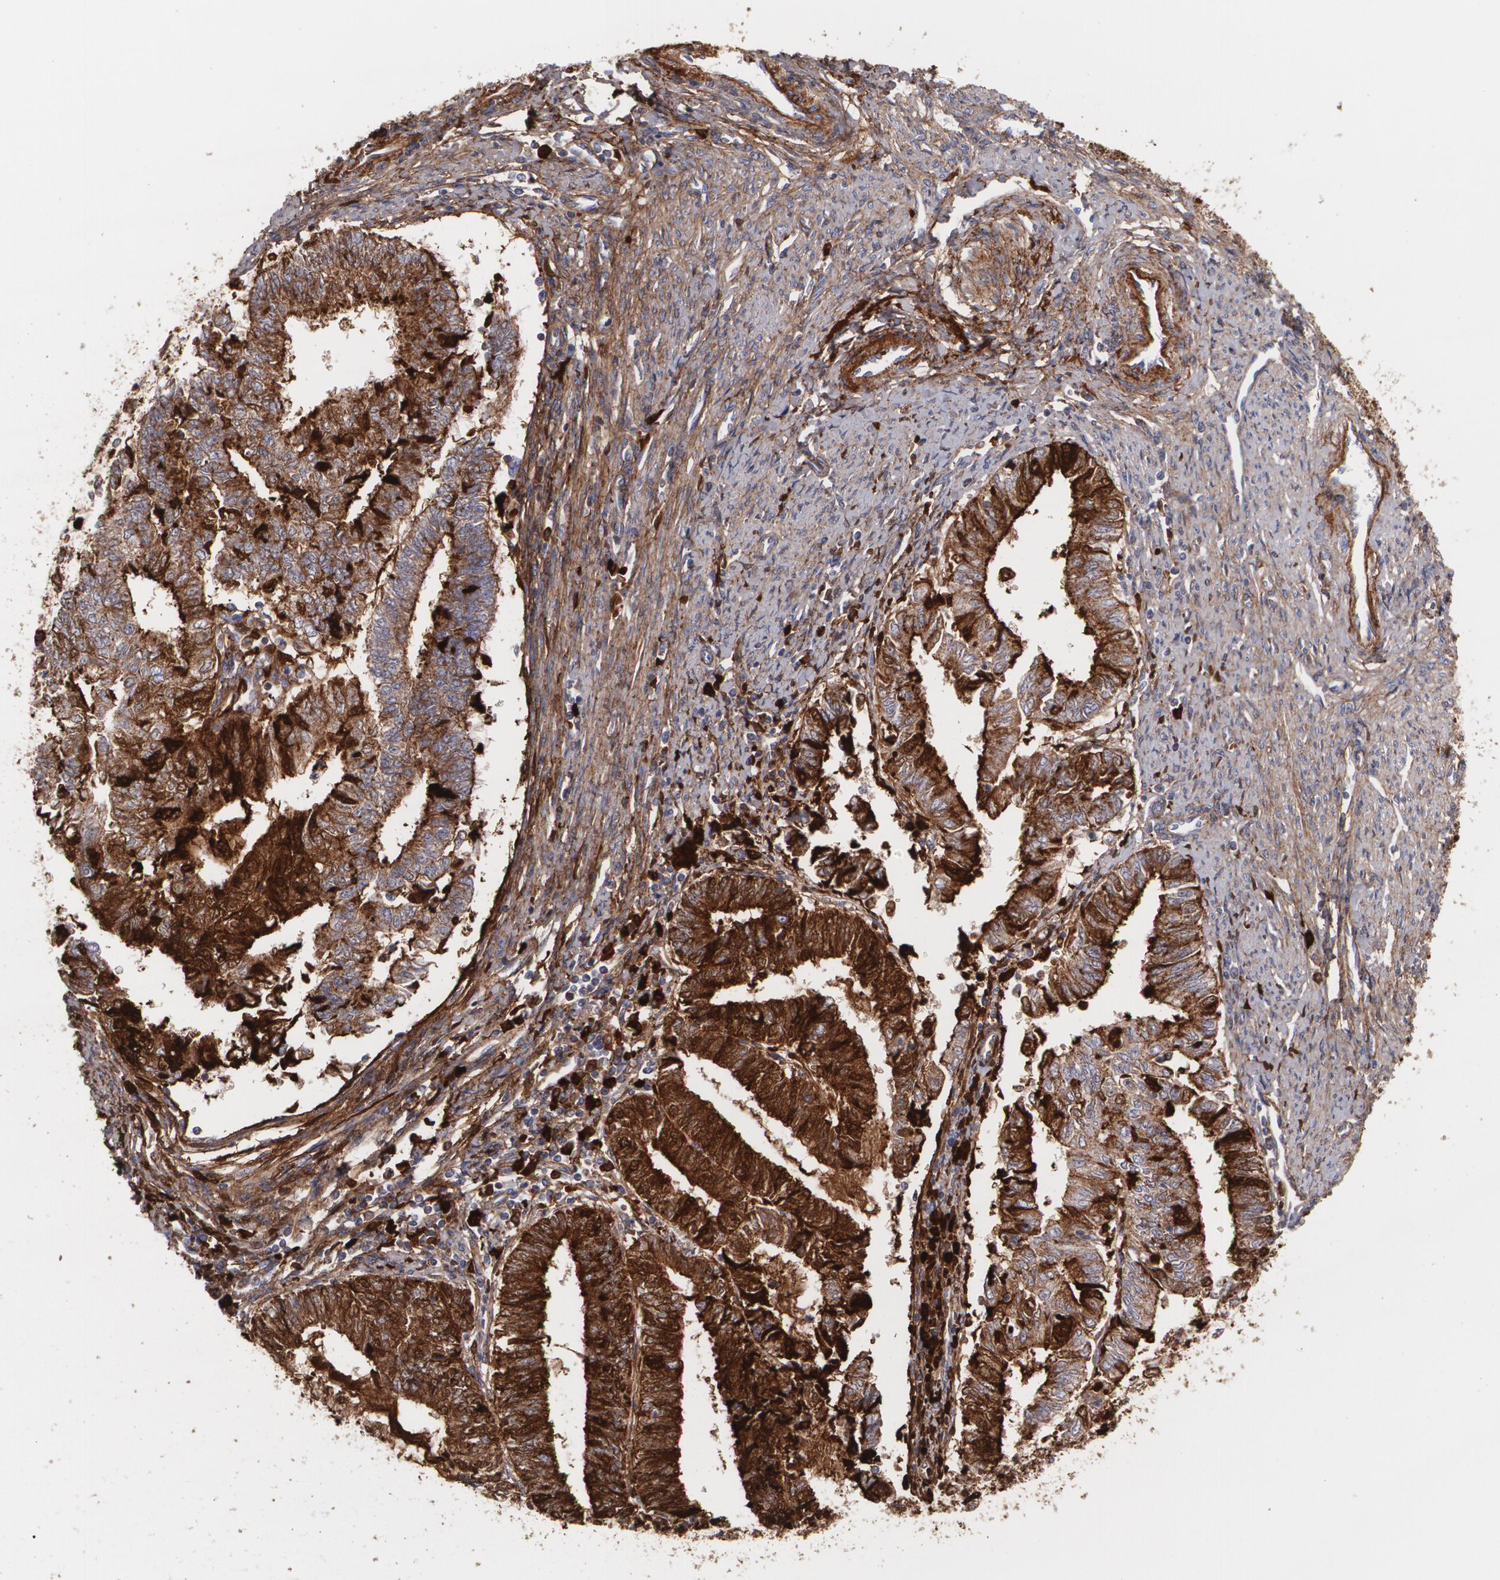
{"staining": {"intensity": "strong", "quantity": ">75%", "location": "cytoplasmic/membranous"}, "tissue": "endometrial cancer", "cell_type": "Tumor cells", "image_type": "cancer", "snomed": [{"axis": "morphology", "description": "Adenocarcinoma, NOS"}, {"axis": "topography", "description": "Endometrium"}], "caption": "A high-resolution histopathology image shows immunohistochemistry (IHC) staining of endometrial cancer (adenocarcinoma), which exhibits strong cytoplasmic/membranous expression in approximately >75% of tumor cells.", "gene": "FBLN1", "patient": {"sex": "female", "age": 66}}